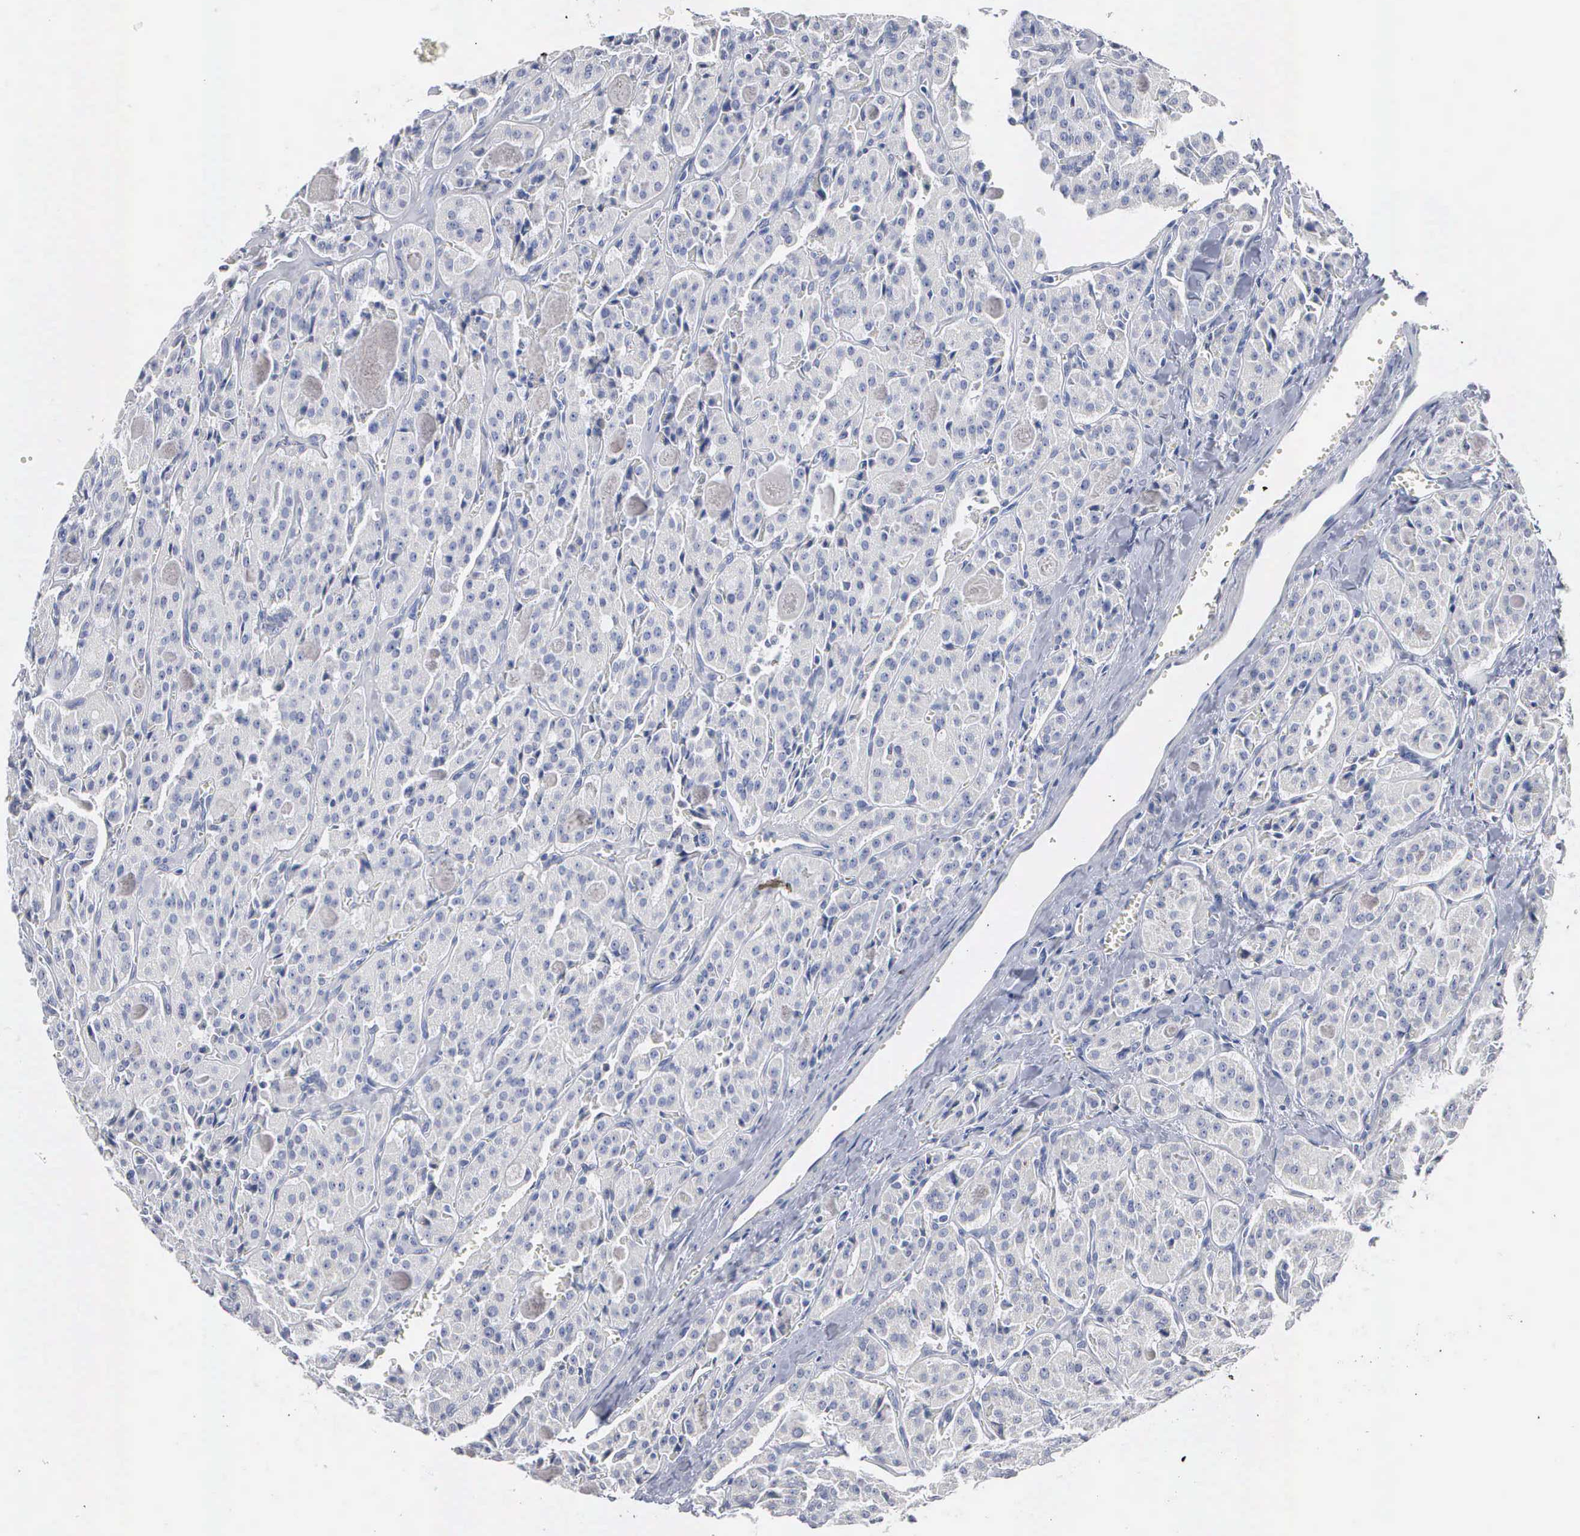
{"staining": {"intensity": "negative", "quantity": "none", "location": "none"}, "tissue": "thyroid cancer", "cell_type": "Tumor cells", "image_type": "cancer", "snomed": [{"axis": "morphology", "description": "Carcinoma, NOS"}, {"axis": "topography", "description": "Thyroid gland"}], "caption": "A histopathology image of human thyroid carcinoma is negative for staining in tumor cells.", "gene": "ASPHD2", "patient": {"sex": "male", "age": 76}}